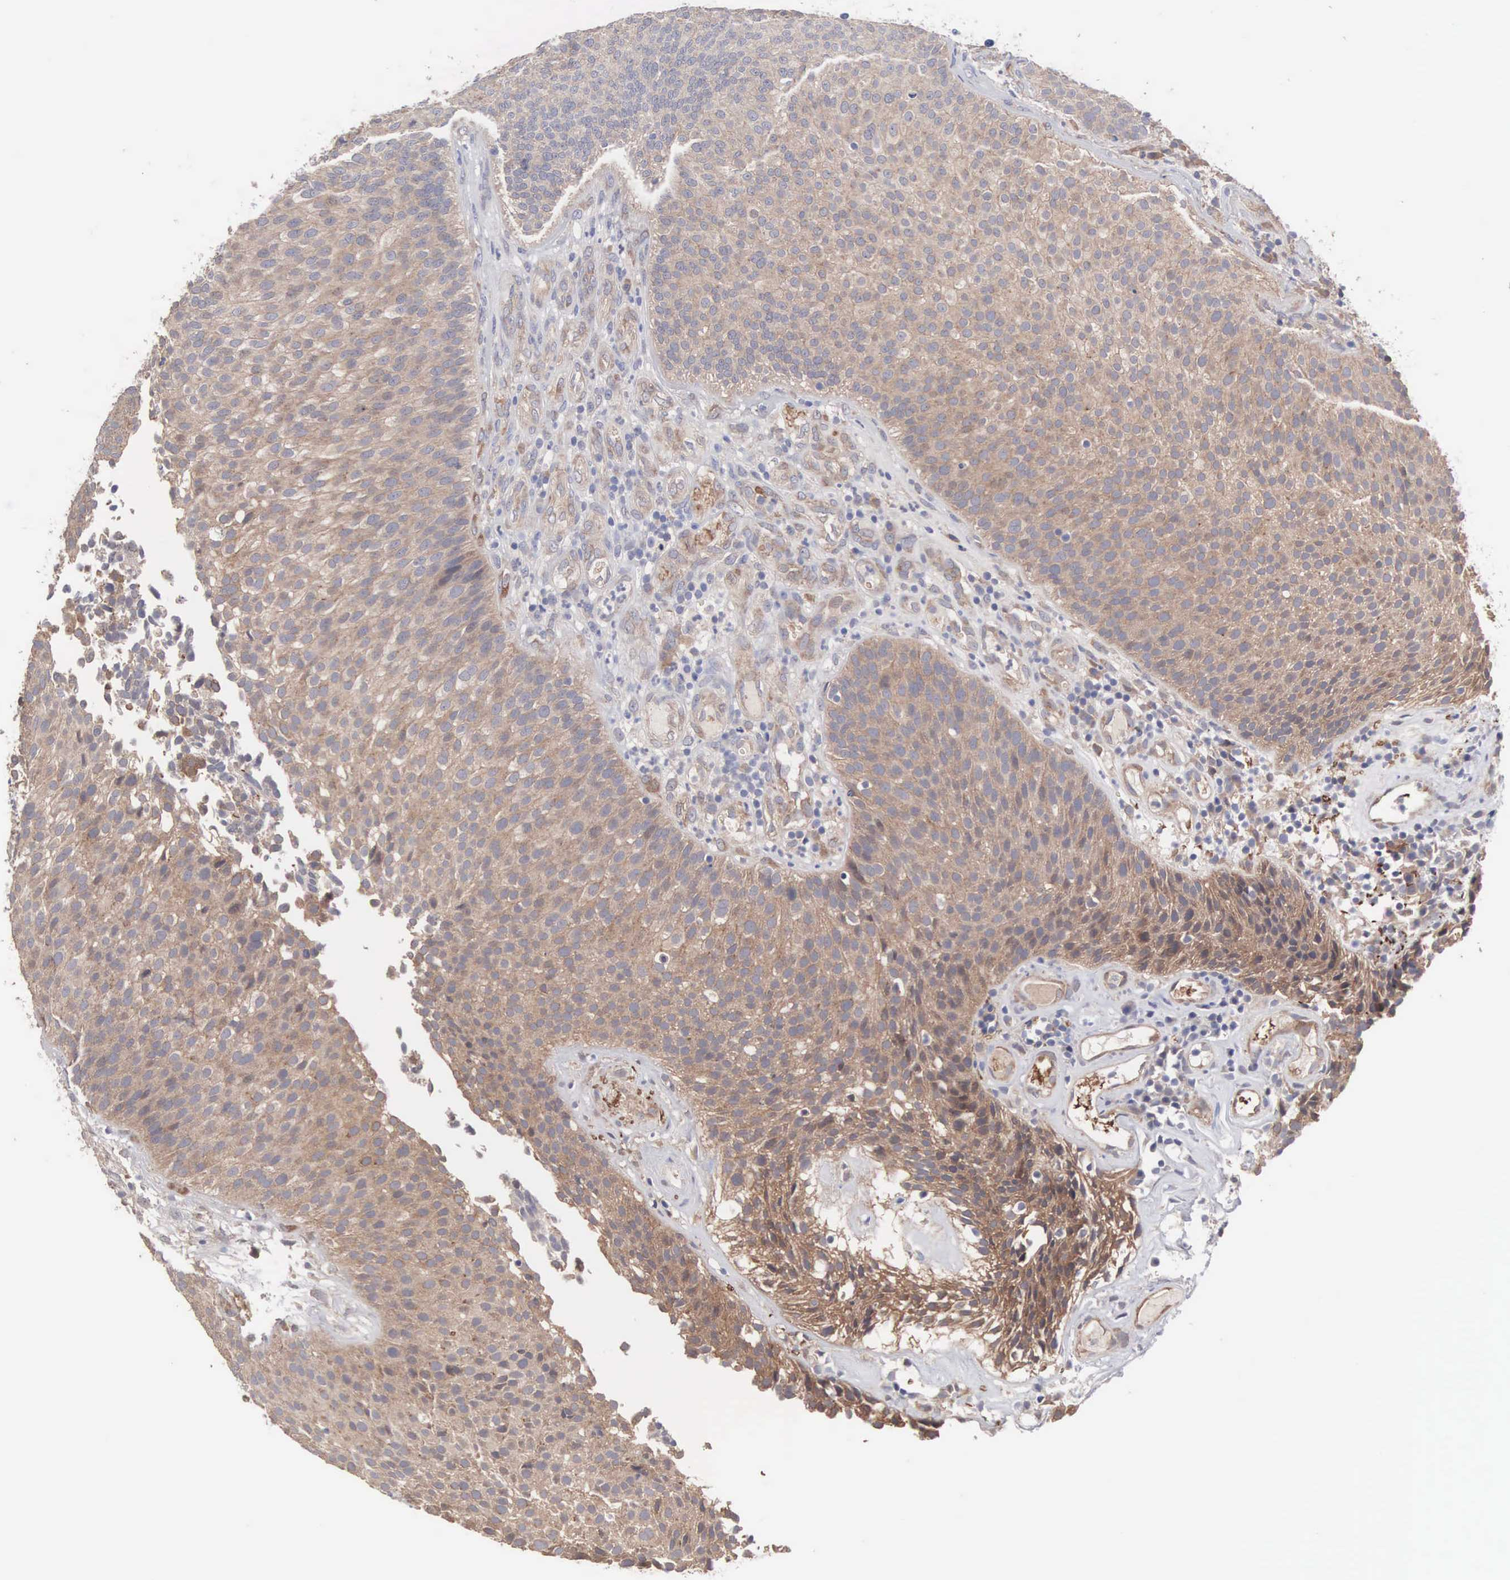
{"staining": {"intensity": "moderate", "quantity": ">75%", "location": "cytoplasmic/membranous"}, "tissue": "urothelial cancer", "cell_type": "Tumor cells", "image_type": "cancer", "snomed": [{"axis": "morphology", "description": "Urothelial carcinoma, Low grade"}, {"axis": "topography", "description": "Urinary bladder"}], "caption": "Urothelial carcinoma (low-grade) tissue shows moderate cytoplasmic/membranous staining in about >75% of tumor cells, visualized by immunohistochemistry.", "gene": "INF2", "patient": {"sex": "male", "age": 85}}